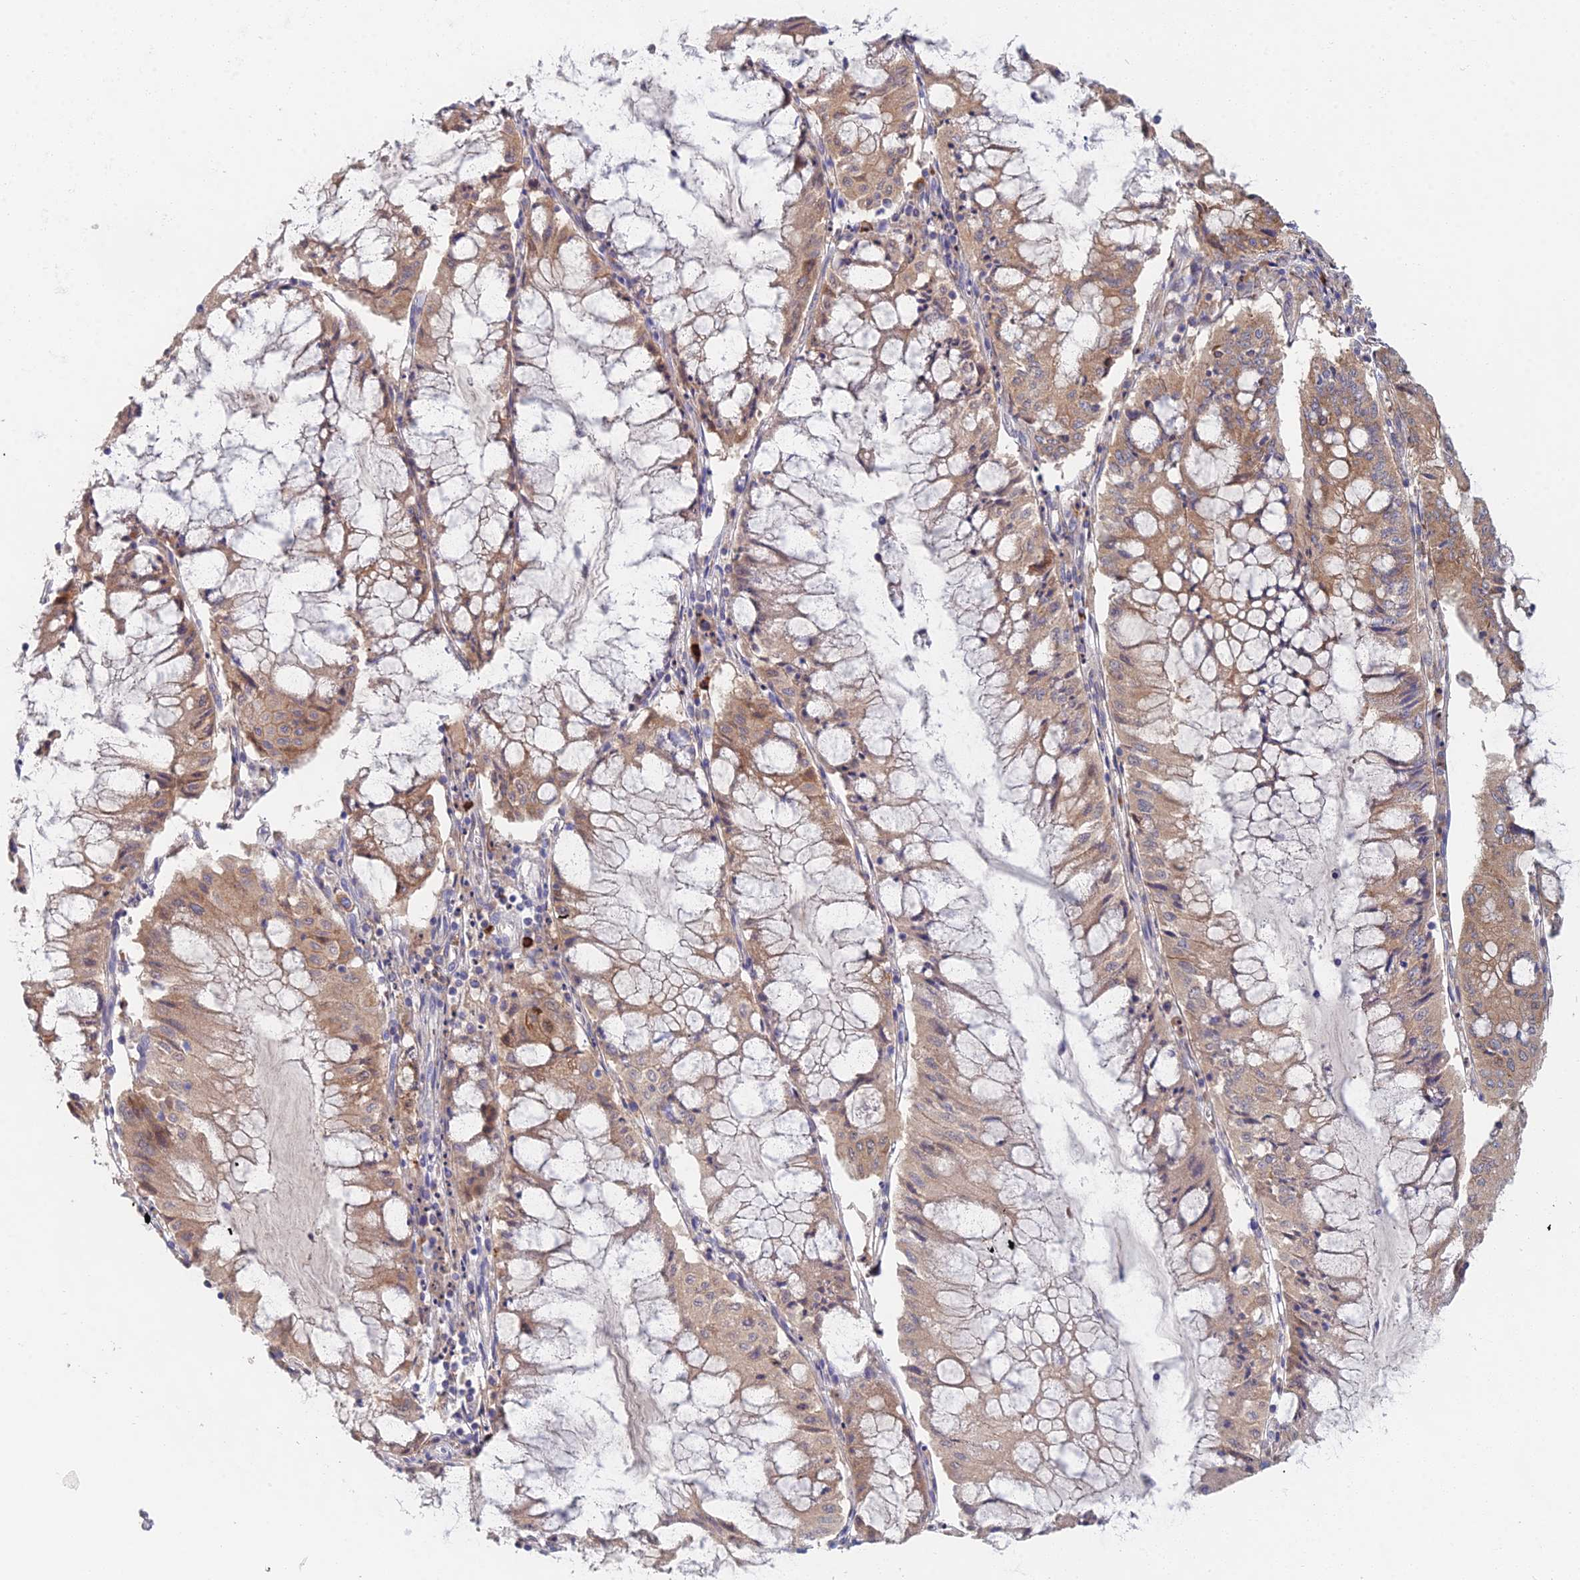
{"staining": {"intensity": "weak", "quantity": ">75%", "location": "cytoplasmic/membranous"}, "tissue": "pancreatic cancer", "cell_type": "Tumor cells", "image_type": "cancer", "snomed": [{"axis": "morphology", "description": "Adenocarcinoma, NOS"}, {"axis": "topography", "description": "Pancreas"}], "caption": "Approximately >75% of tumor cells in human pancreatic cancer (adenocarcinoma) demonstrate weak cytoplasmic/membranous protein expression as visualized by brown immunohistochemical staining.", "gene": "ELOF1", "patient": {"sex": "female", "age": 50}}